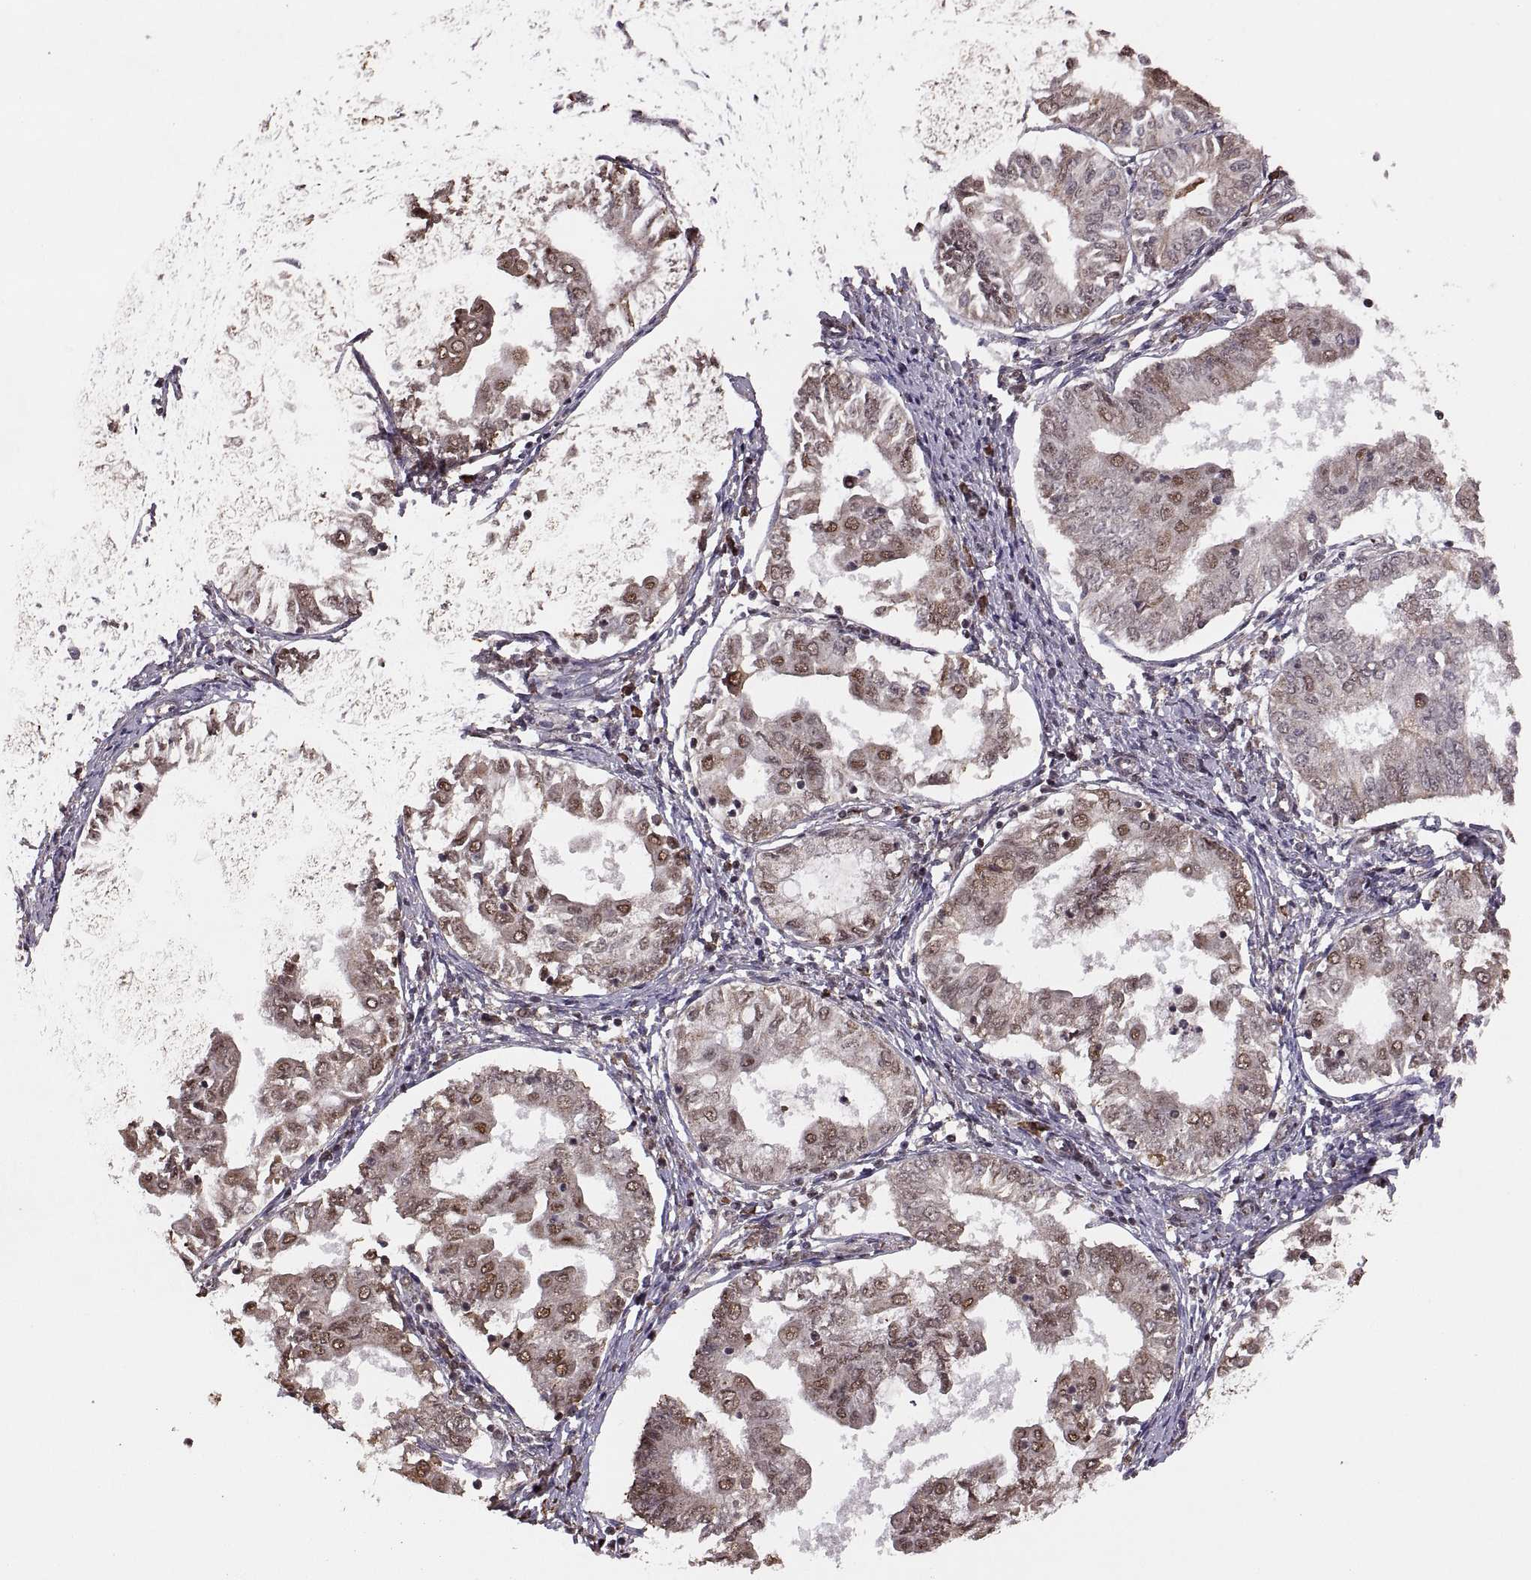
{"staining": {"intensity": "moderate", "quantity": "25%-75%", "location": "cytoplasmic/membranous,nuclear"}, "tissue": "endometrial cancer", "cell_type": "Tumor cells", "image_type": "cancer", "snomed": [{"axis": "morphology", "description": "Adenocarcinoma, NOS"}, {"axis": "topography", "description": "Endometrium"}], "caption": "Immunohistochemical staining of adenocarcinoma (endometrial) demonstrates moderate cytoplasmic/membranous and nuclear protein expression in approximately 25%-75% of tumor cells. The staining was performed using DAB (3,3'-diaminobenzidine) to visualize the protein expression in brown, while the nuclei were stained in blue with hematoxylin (Magnification: 20x).", "gene": "RFT1", "patient": {"sex": "female", "age": 68}}